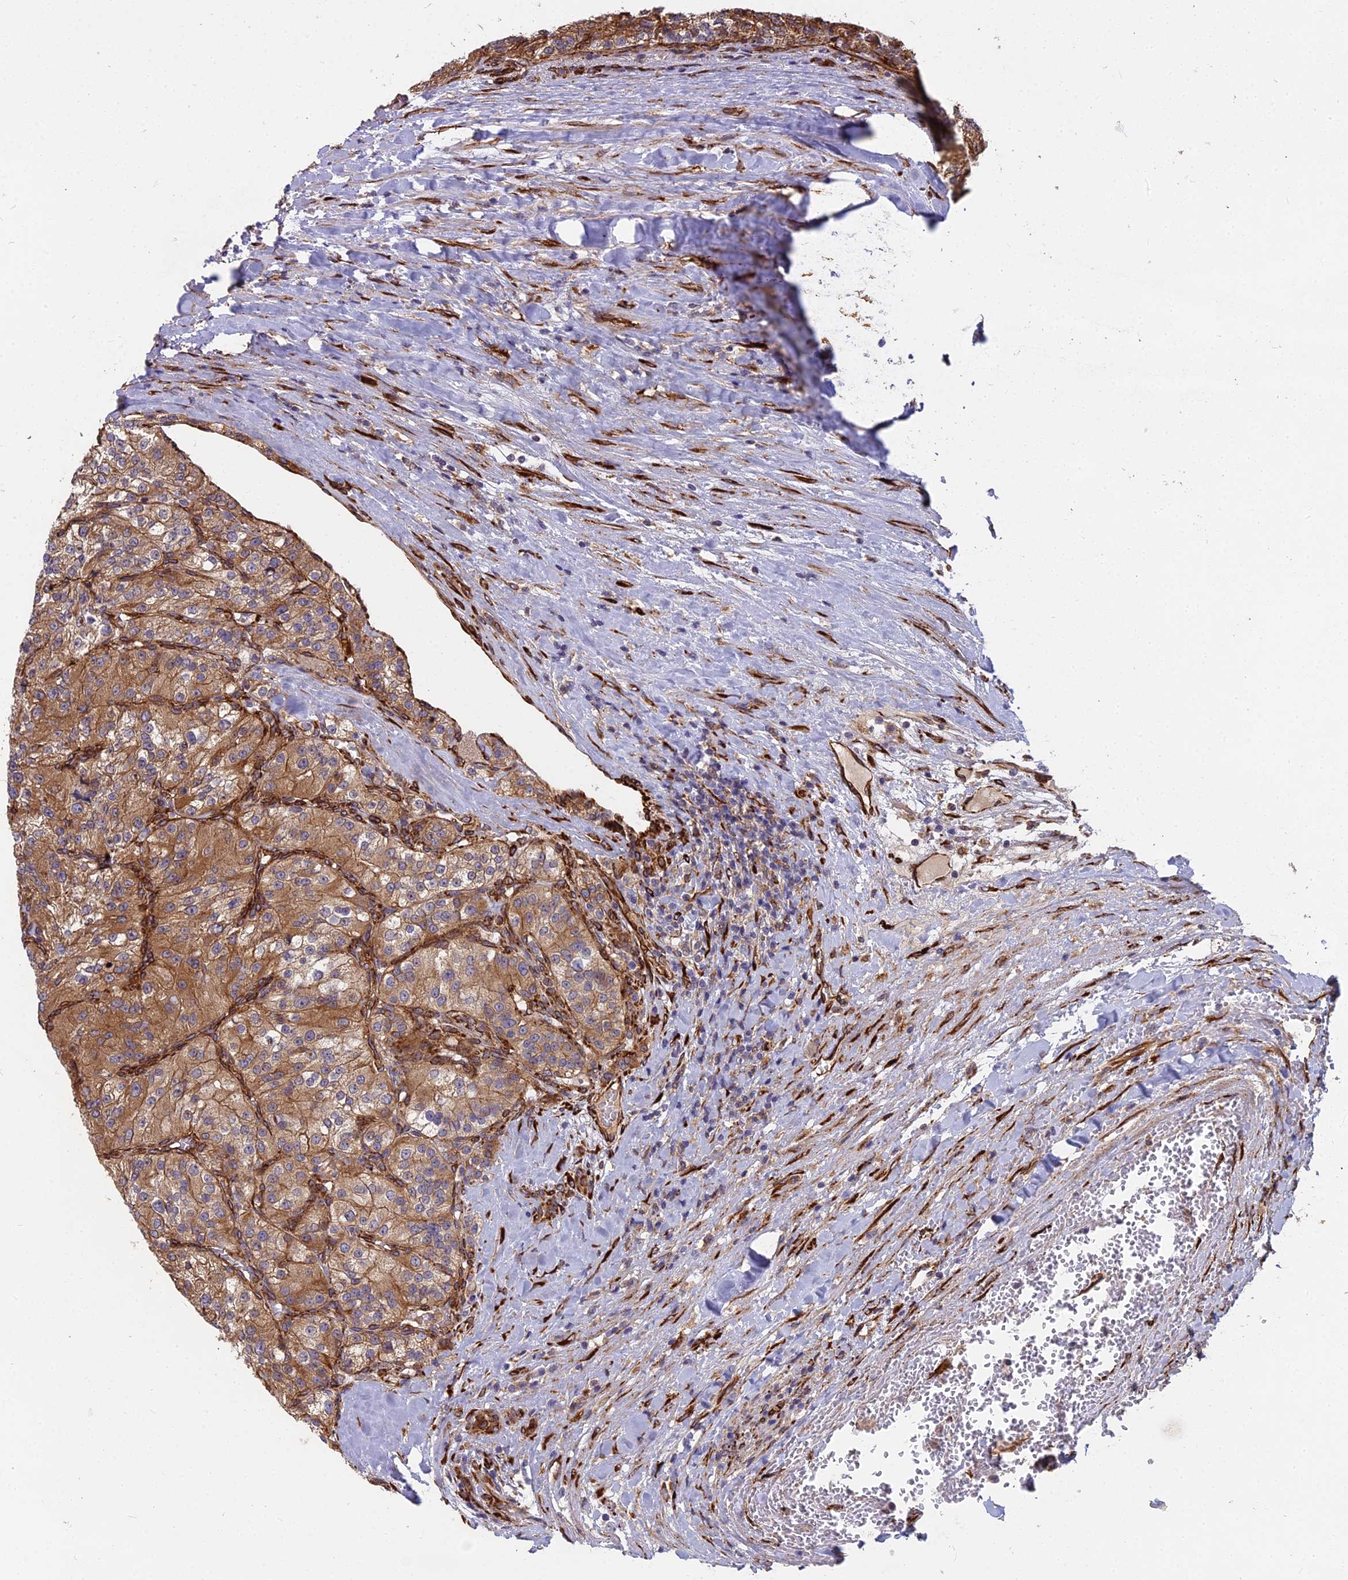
{"staining": {"intensity": "moderate", "quantity": ">75%", "location": "cytoplasmic/membranous"}, "tissue": "renal cancer", "cell_type": "Tumor cells", "image_type": "cancer", "snomed": [{"axis": "morphology", "description": "Adenocarcinoma, NOS"}, {"axis": "topography", "description": "Kidney"}], "caption": "Immunohistochemical staining of human renal cancer reveals medium levels of moderate cytoplasmic/membranous protein positivity in about >75% of tumor cells.", "gene": "NDUFAF7", "patient": {"sex": "female", "age": 63}}